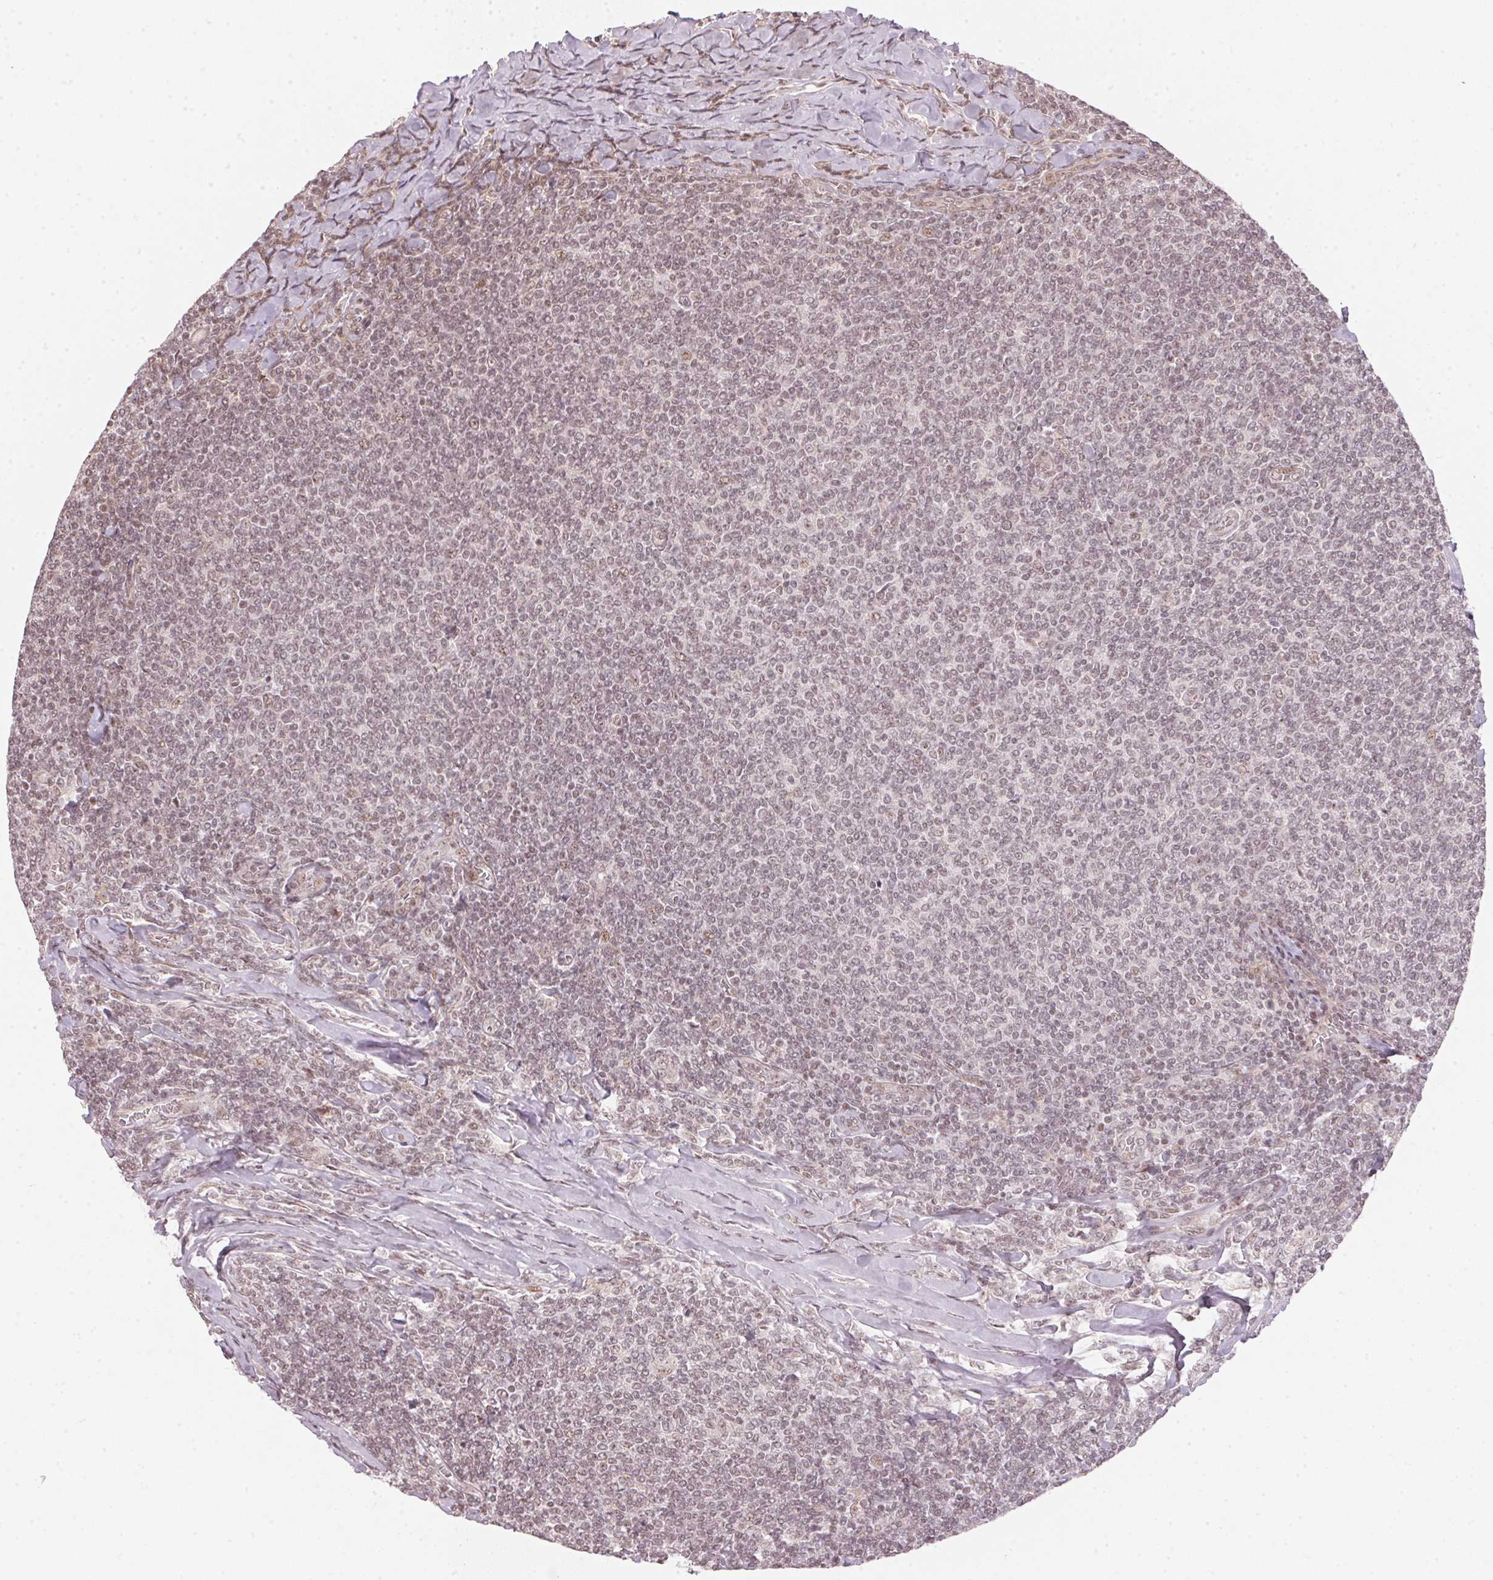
{"staining": {"intensity": "weak", "quantity": "25%-75%", "location": "nuclear"}, "tissue": "lymphoma", "cell_type": "Tumor cells", "image_type": "cancer", "snomed": [{"axis": "morphology", "description": "Malignant lymphoma, non-Hodgkin's type, Low grade"}, {"axis": "topography", "description": "Lymph node"}], "caption": "Human malignant lymphoma, non-Hodgkin's type (low-grade) stained with a brown dye shows weak nuclear positive positivity in about 25%-75% of tumor cells.", "gene": "KAT6A", "patient": {"sex": "male", "age": 52}}